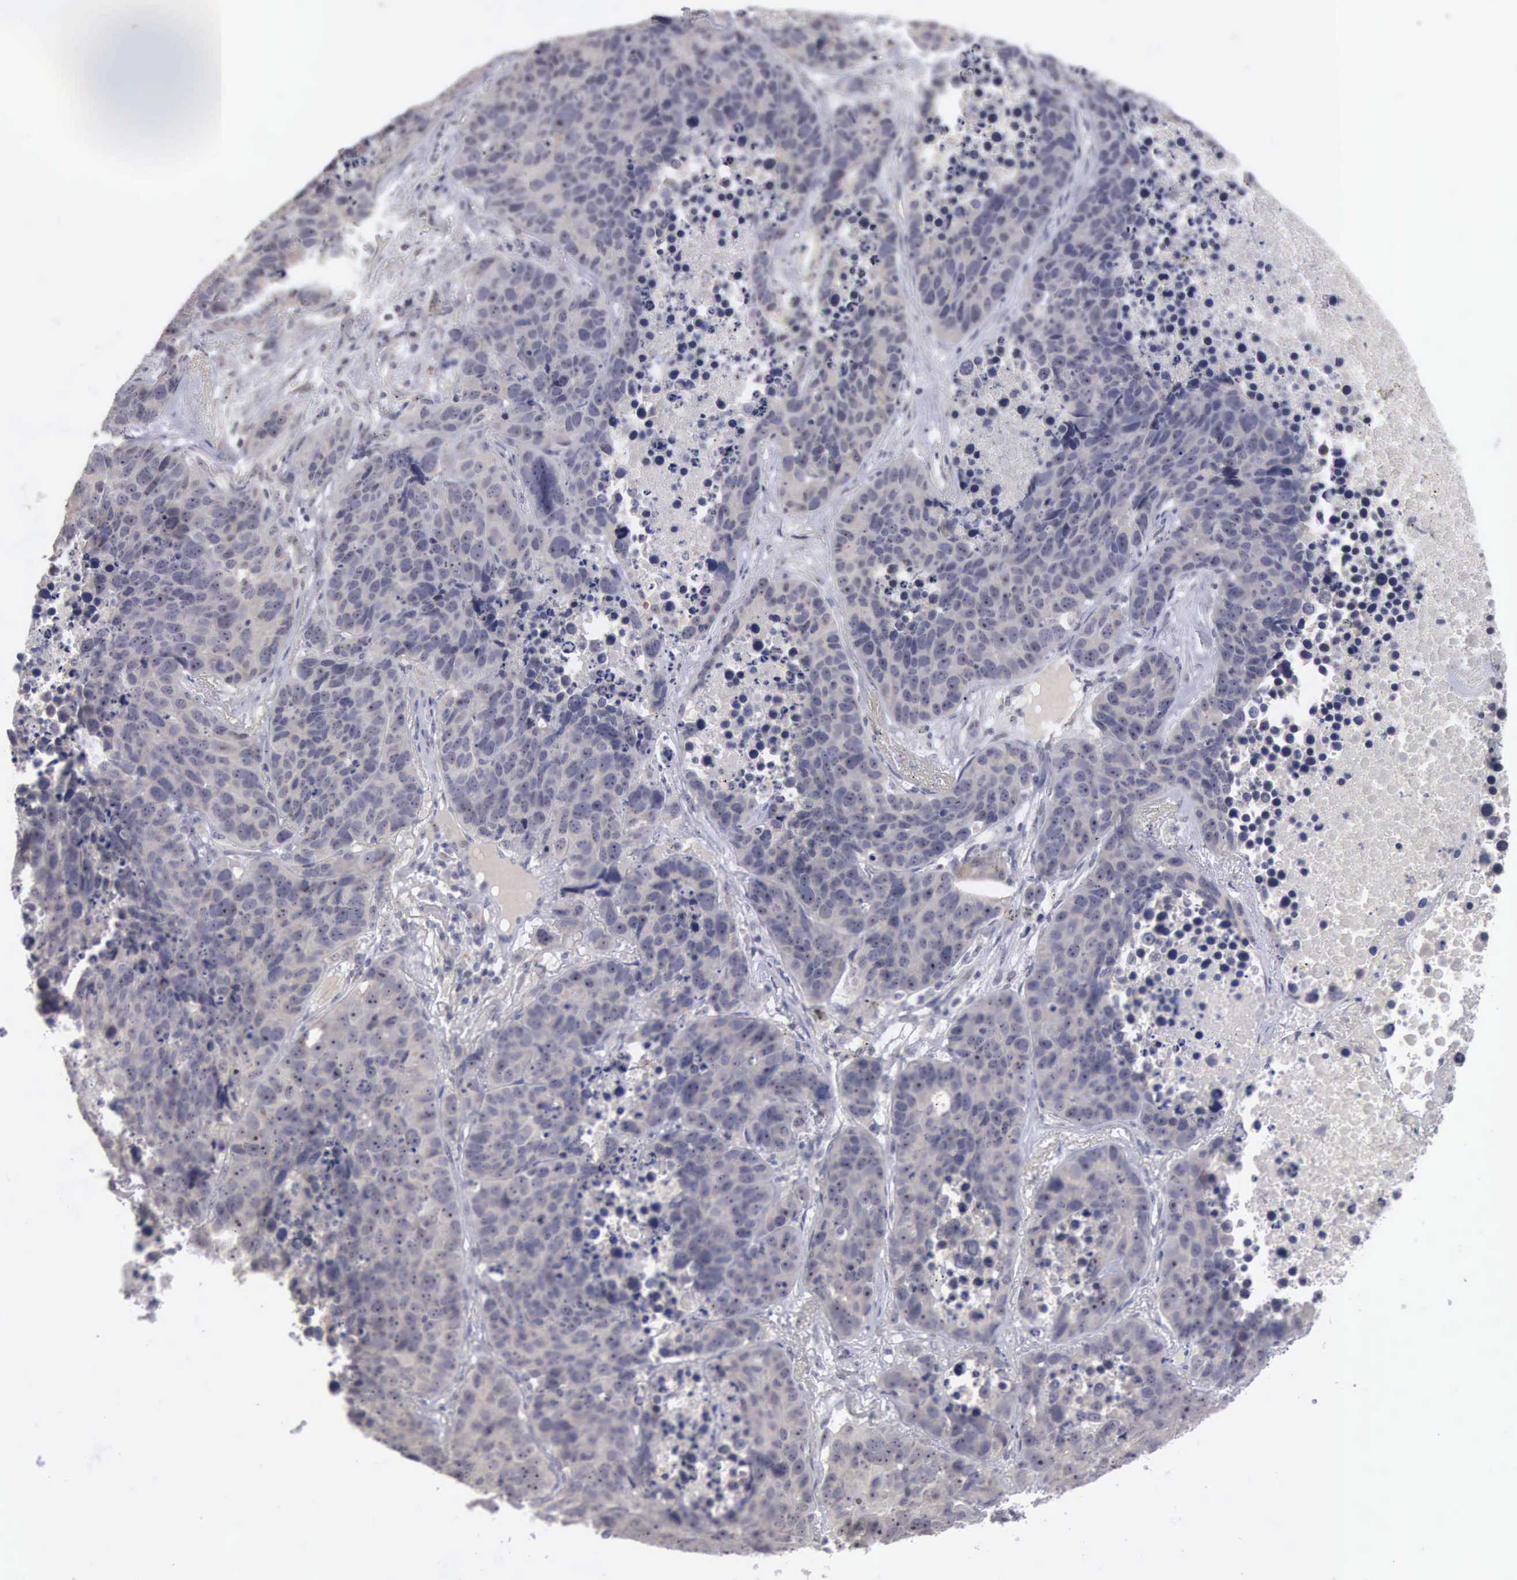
{"staining": {"intensity": "negative", "quantity": "none", "location": "none"}, "tissue": "lung cancer", "cell_type": "Tumor cells", "image_type": "cancer", "snomed": [{"axis": "morphology", "description": "Carcinoid, malignant, NOS"}, {"axis": "topography", "description": "Lung"}], "caption": "DAB immunohistochemical staining of human lung cancer displays no significant positivity in tumor cells.", "gene": "AMN", "patient": {"sex": "male", "age": 60}}